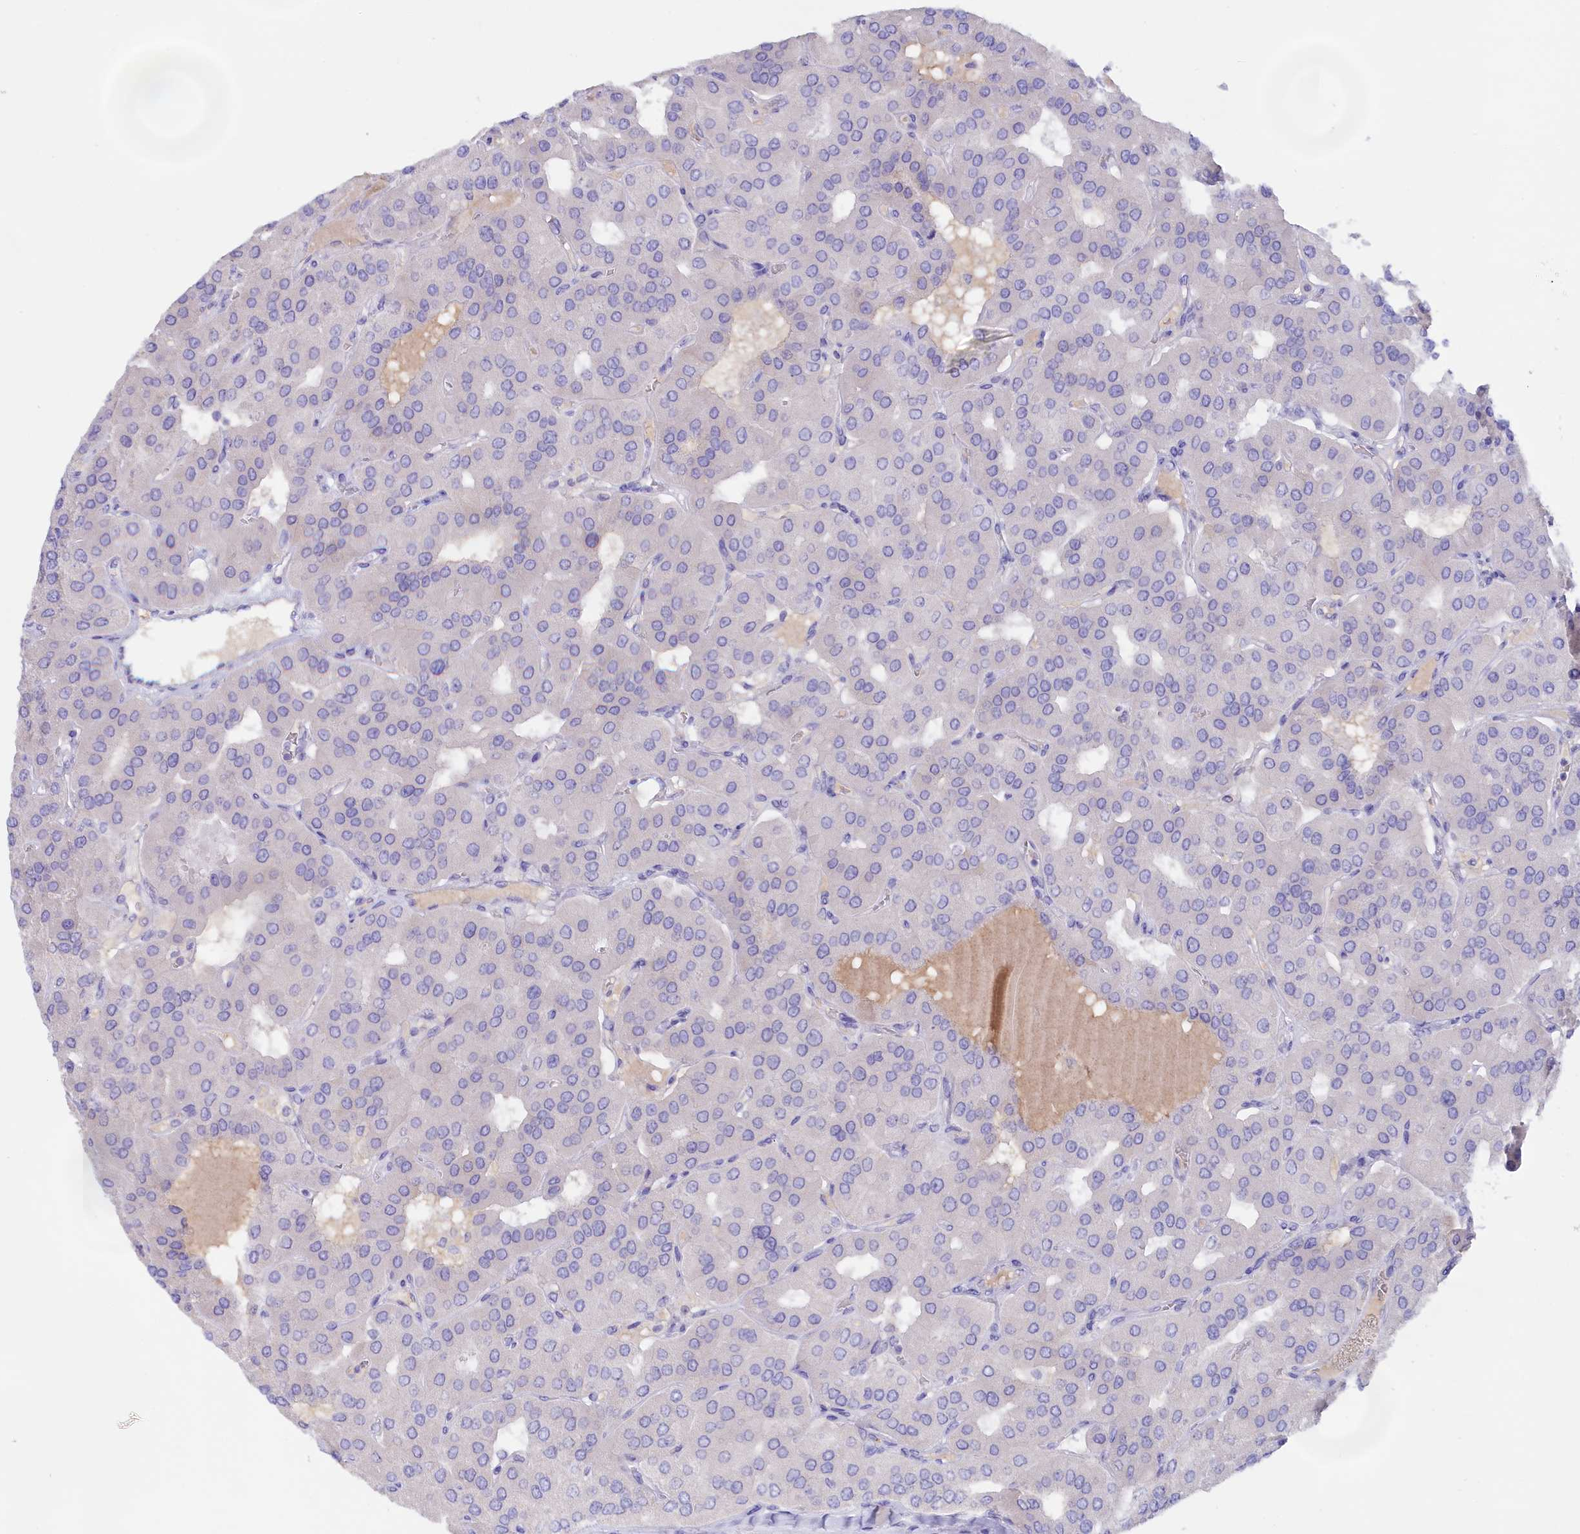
{"staining": {"intensity": "negative", "quantity": "none", "location": "none"}, "tissue": "parathyroid gland", "cell_type": "Glandular cells", "image_type": "normal", "snomed": [{"axis": "morphology", "description": "Normal tissue, NOS"}, {"axis": "morphology", "description": "Adenoma, NOS"}, {"axis": "topography", "description": "Parathyroid gland"}], "caption": "There is no significant expression in glandular cells of parathyroid gland. (DAB immunohistochemistry visualized using brightfield microscopy, high magnification).", "gene": "ADGRA1", "patient": {"sex": "female", "age": 86}}